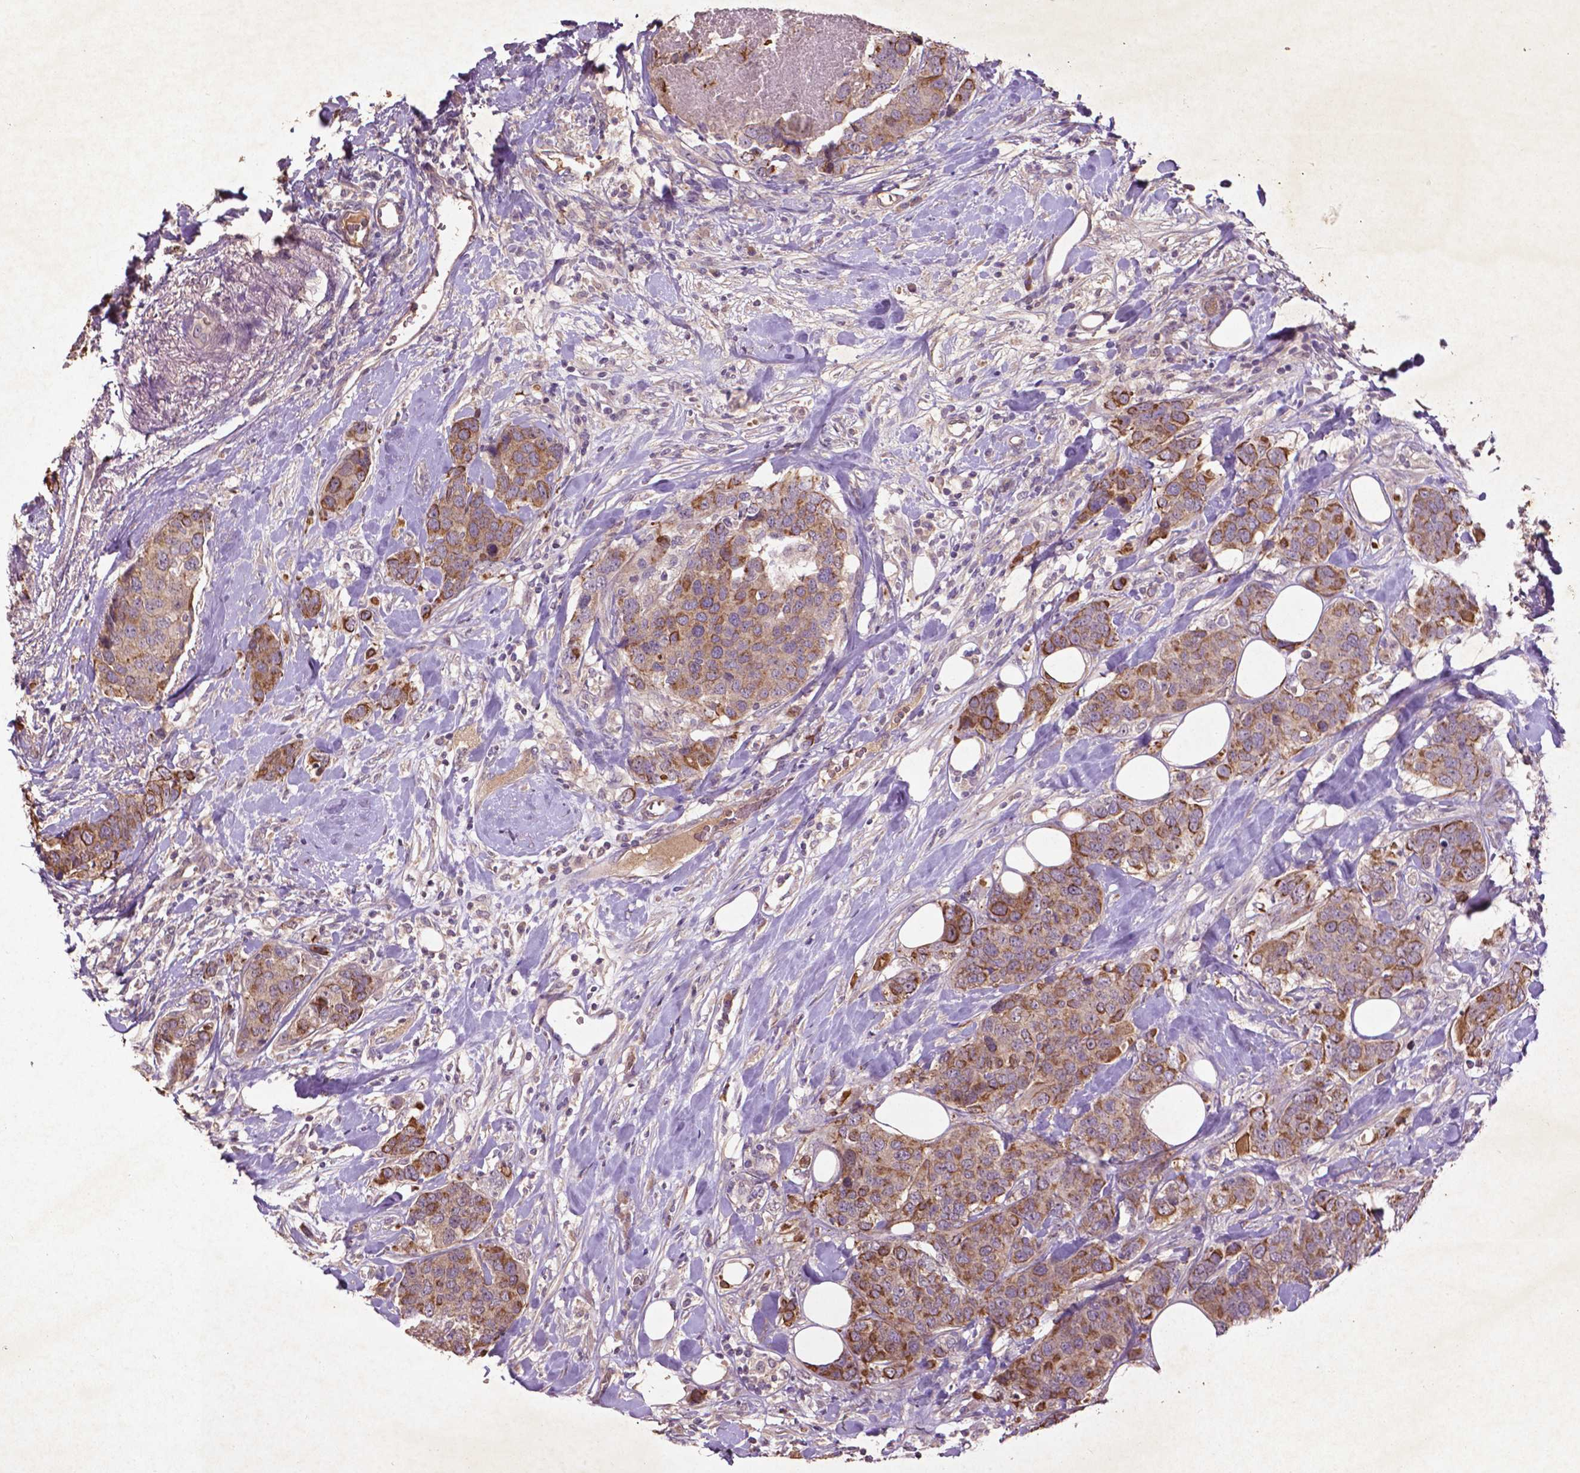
{"staining": {"intensity": "moderate", "quantity": ">75%", "location": "cytoplasmic/membranous"}, "tissue": "breast cancer", "cell_type": "Tumor cells", "image_type": "cancer", "snomed": [{"axis": "morphology", "description": "Lobular carcinoma"}, {"axis": "topography", "description": "Breast"}], "caption": "DAB (3,3'-diaminobenzidine) immunohistochemical staining of human breast cancer exhibits moderate cytoplasmic/membranous protein positivity in approximately >75% of tumor cells.", "gene": "COQ2", "patient": {"sex": "female", "age": 59}}